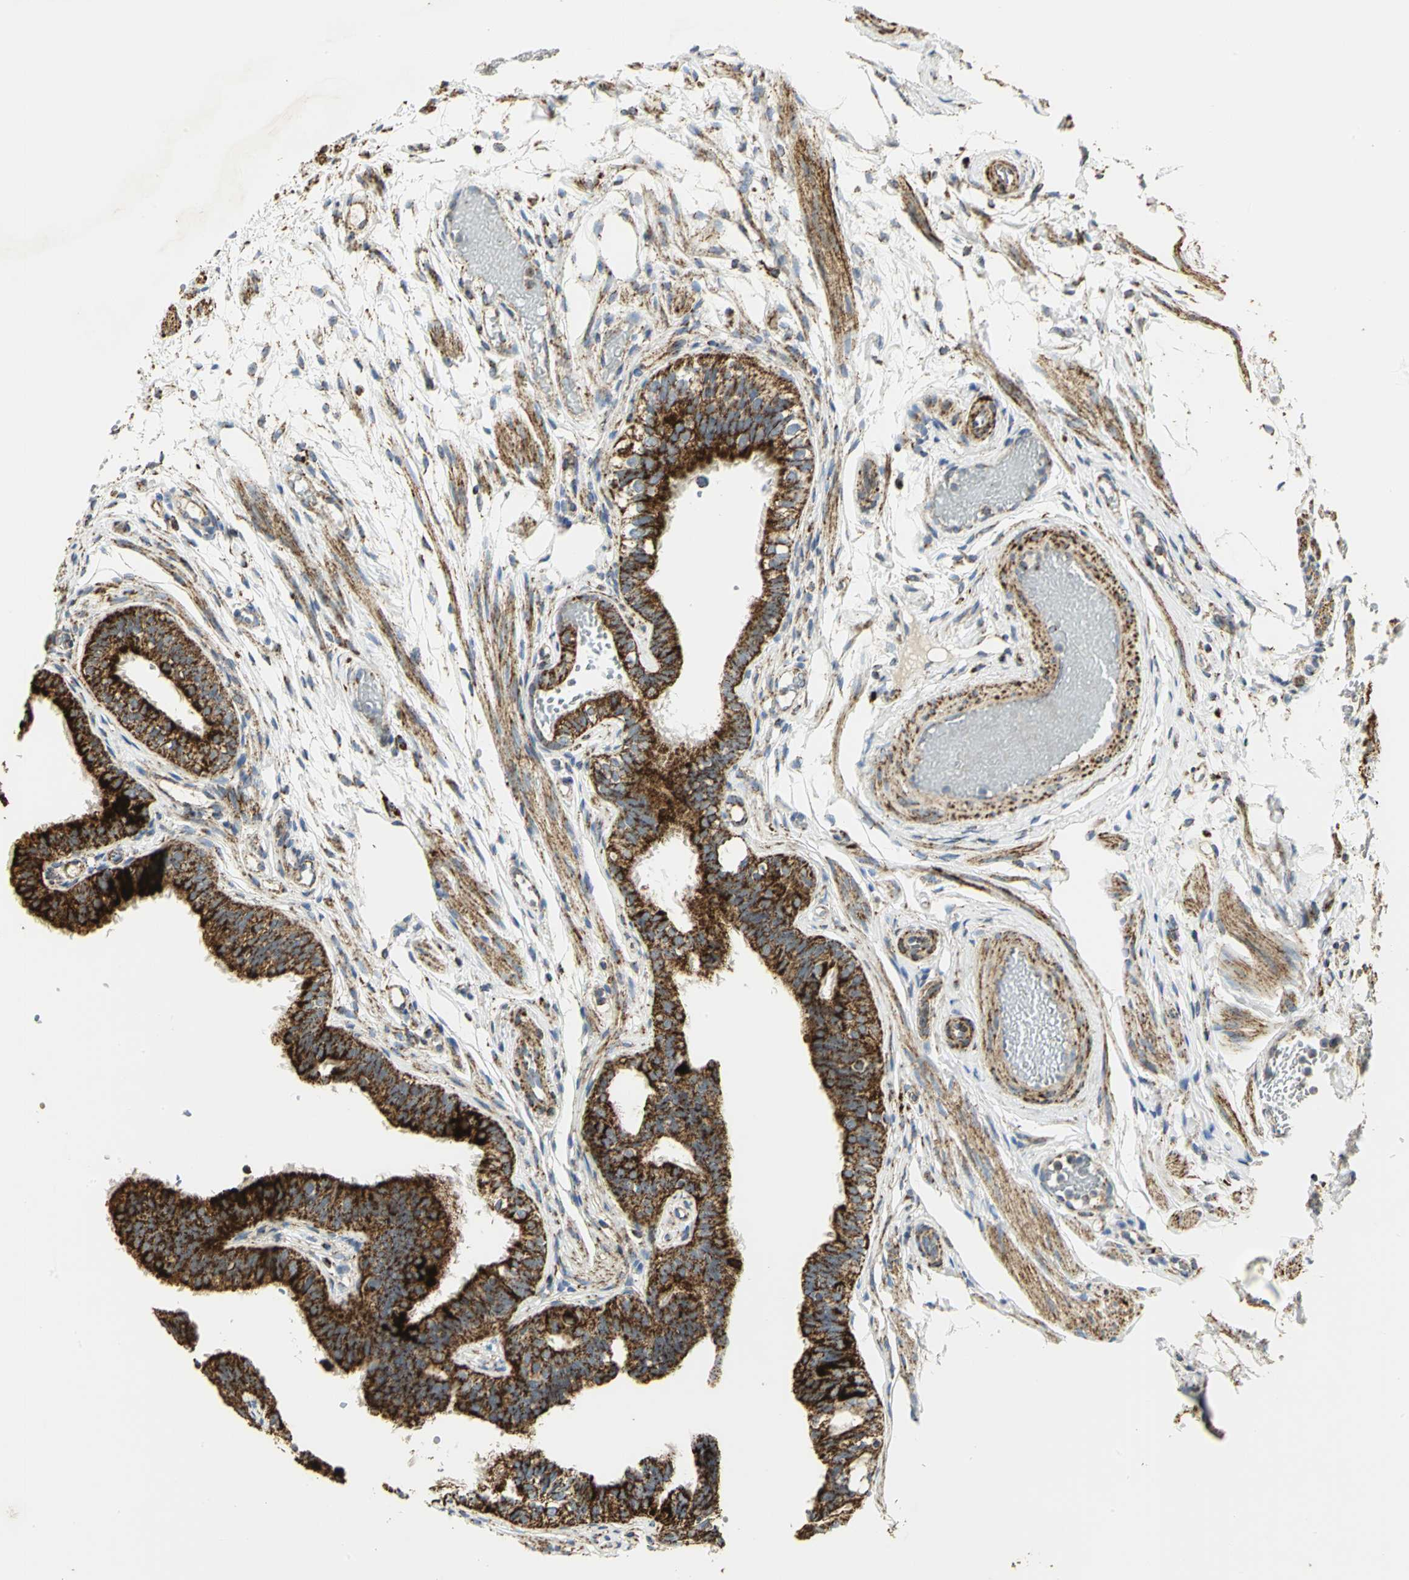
{"staining": {"intensity": "strong", "quantity": ">75%", "location": "cytoplasmic/membranous"}, "tissue": "fallopian tube", "cell_type": "Glandular cells", "image_type": "normal", "snomed": [{"axis": "morphology", "description": "Normal tissue, NOS"}, {"axis": "morphology", "description": "Dermoid, NOS"}, {"axis": "topography", "description": "Fallopian tube"}], "caption": "Immunohistochemical staining of unremarkable human fallopian tube shows >75% levels of strong cytoplasmic/membranous protein expression in about >75% of glandular cells.", "gene": "VDAC1", "patient": {"sex": "female", "age": 33}}